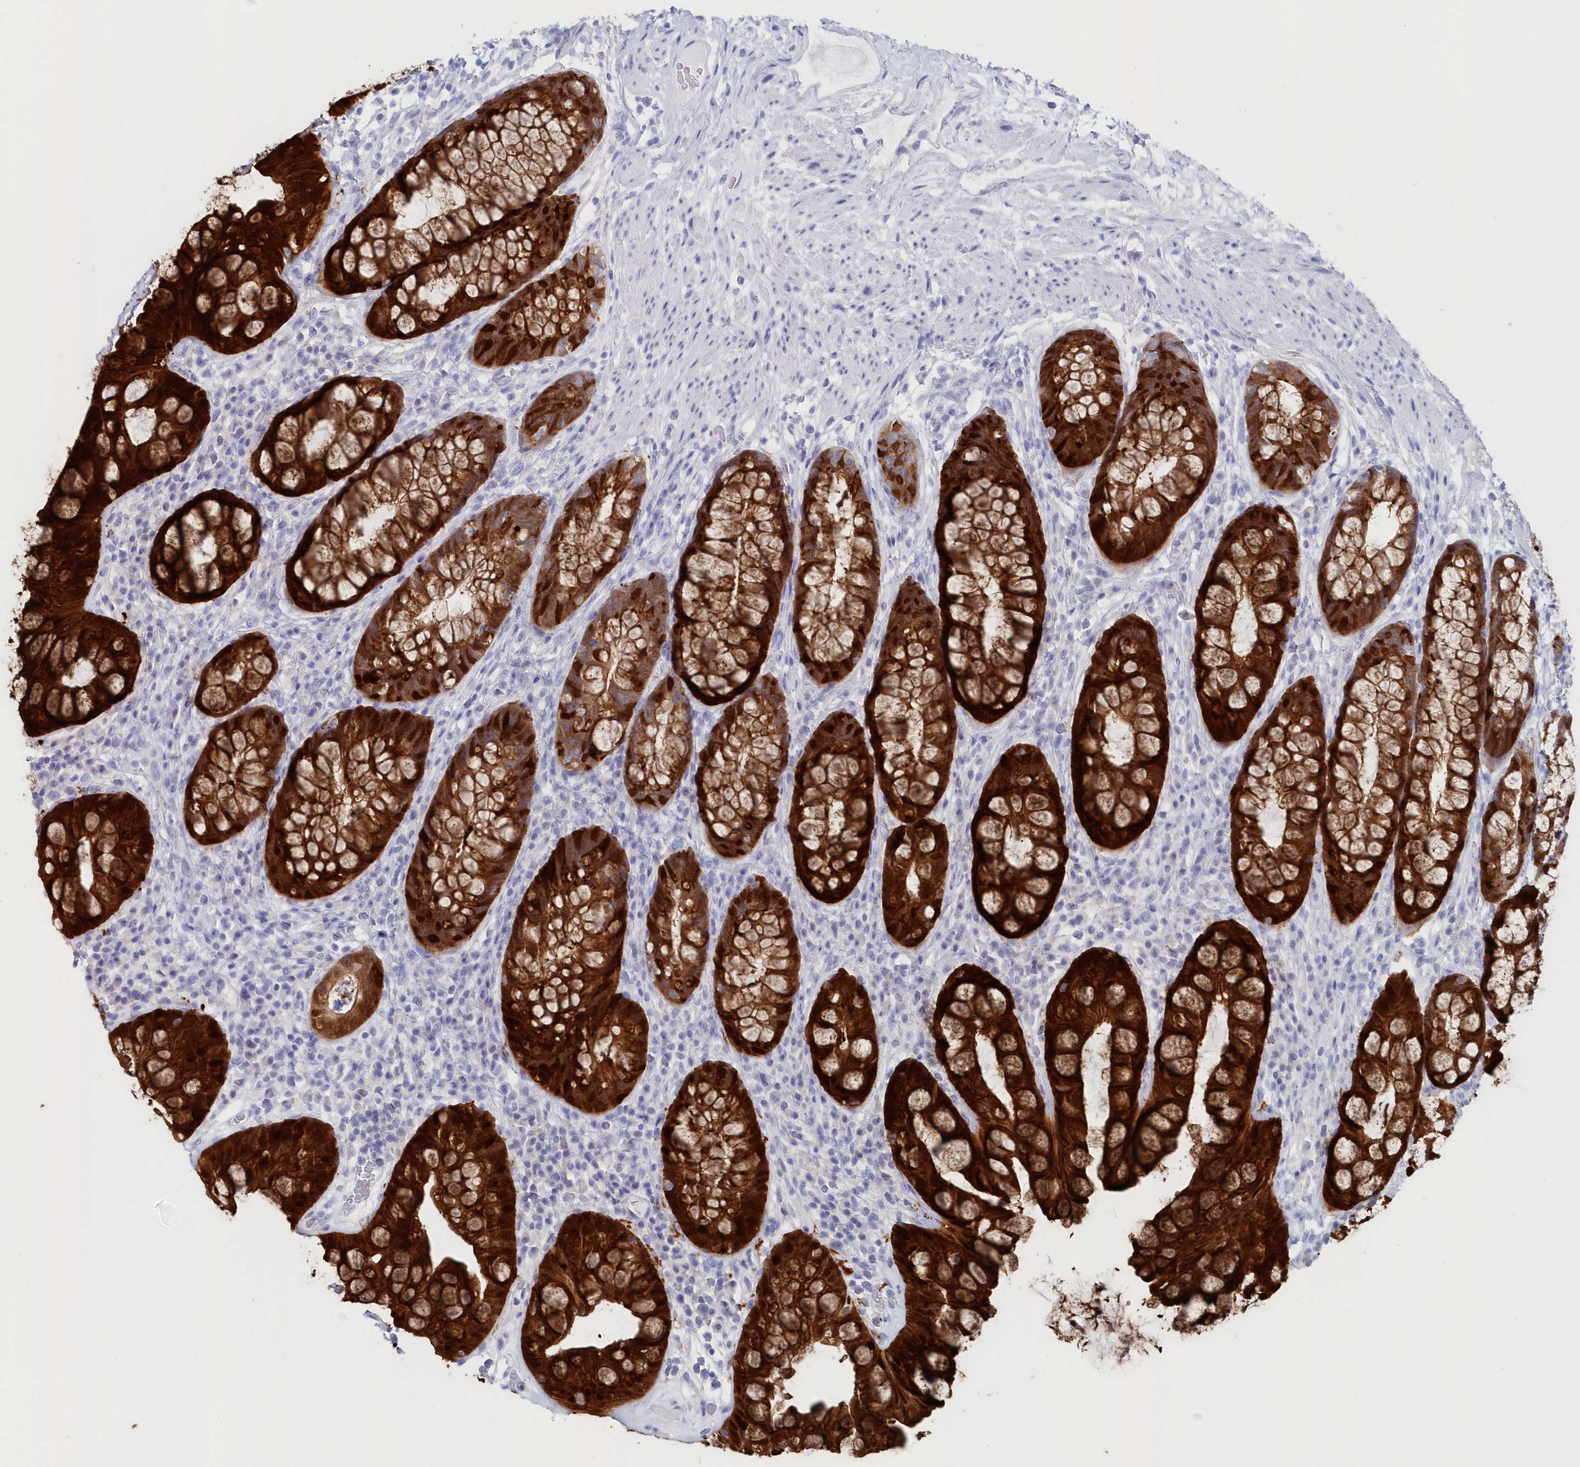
{"staining": {"intensity": "strong", "quantity": ">75%", "location": "cytoplasmic/membranous"}, "tissue": "rectum", "cell_type": "Glandular cells", "image_type": "normal", "snomed": [{"axis": "morphology", "description": "Normal tissue, NOS"}, {"axis": "topography", "description": "Rectum"}], "caption": "This is an image of IHC staining of normal rectum, which shows strong expression in the cytoplasmic/membranous of glandular cells.", "gene": "CSNK1G2", "patient": {"sex": "male", "age": 74}}